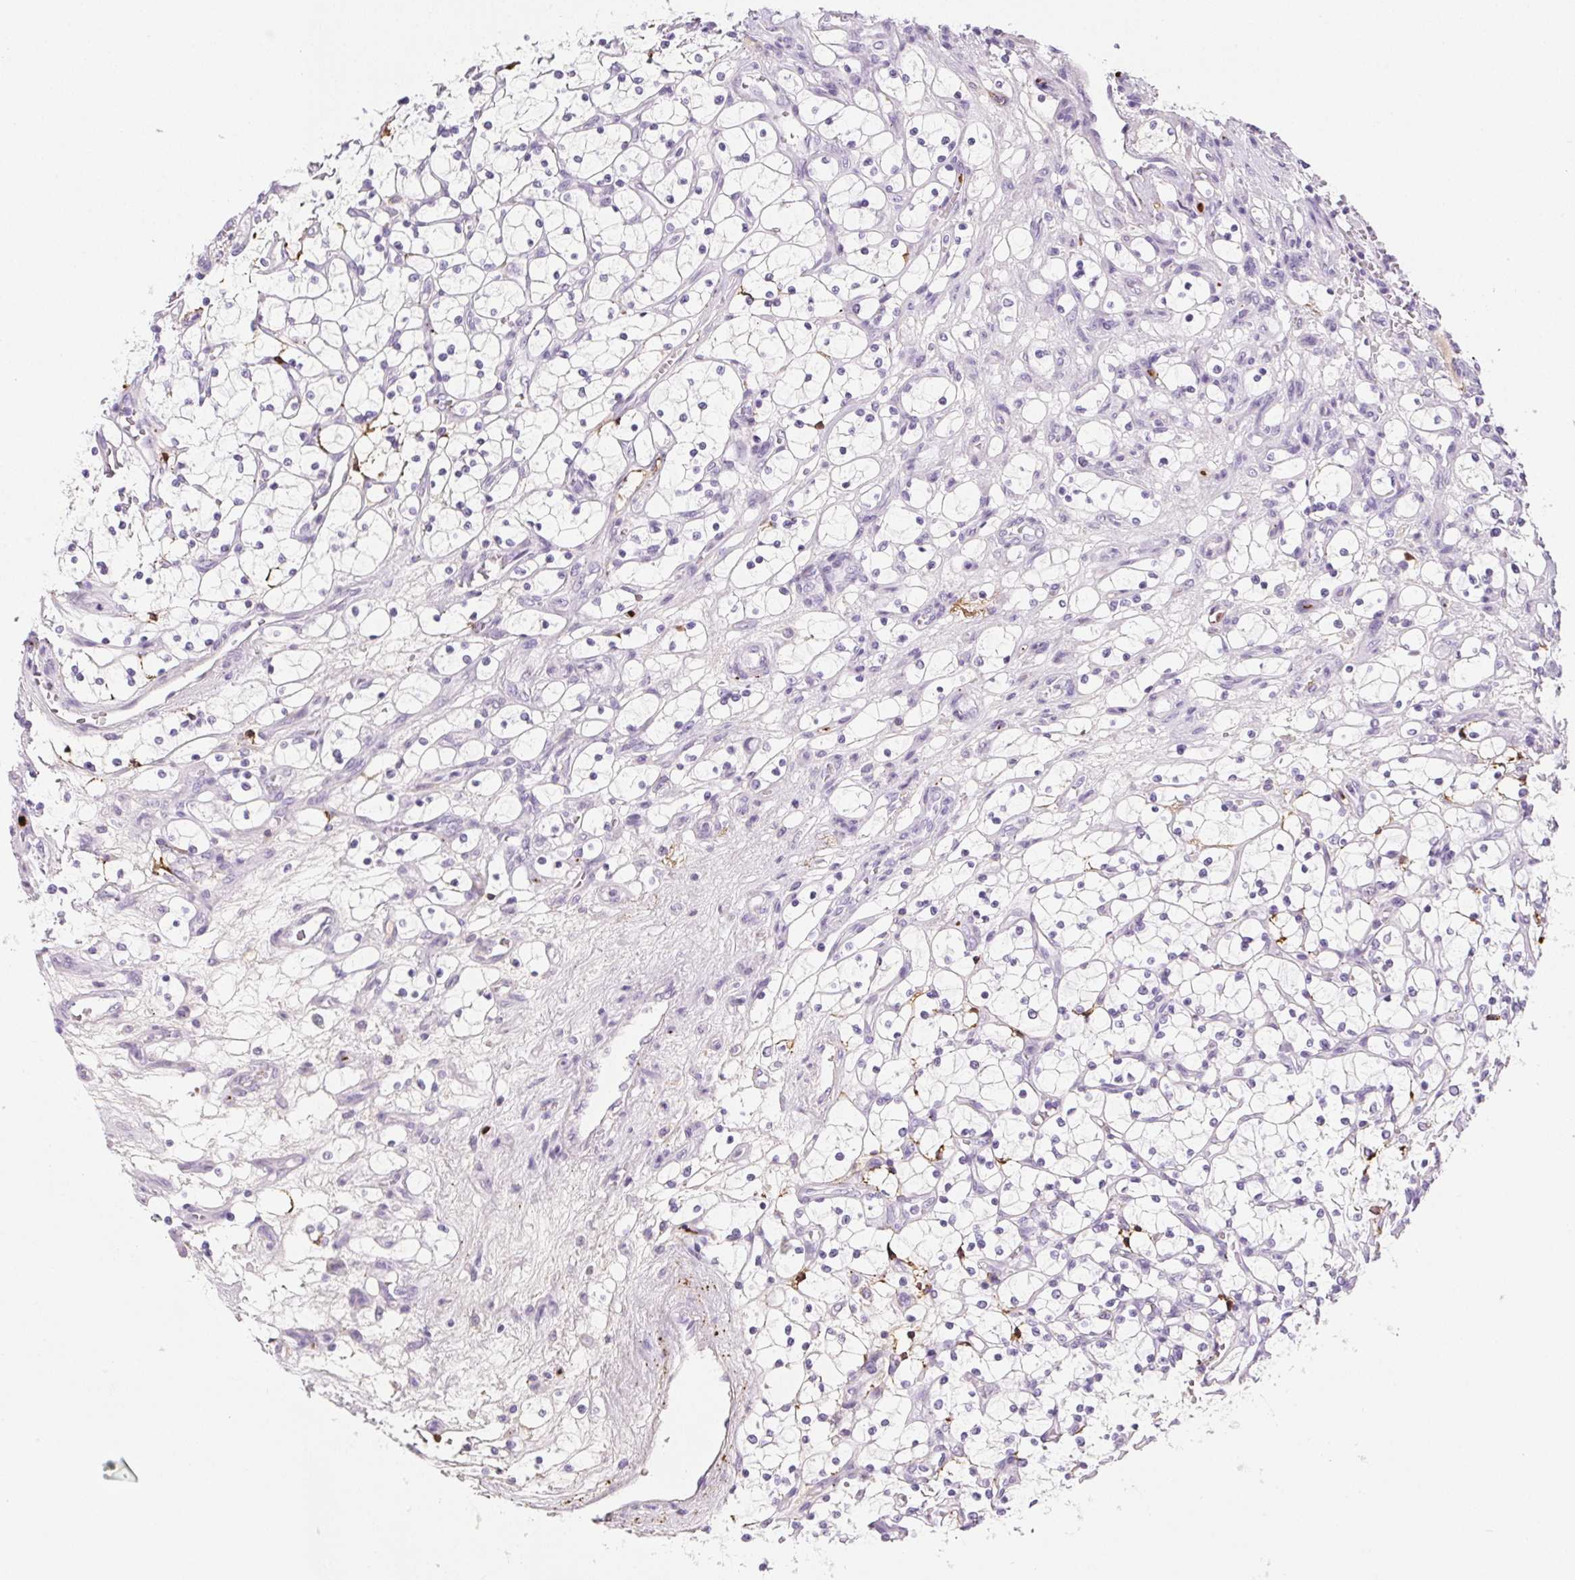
{"staining": {"intensity": "strong", "quantity": "<25%", "location": "cytoplasmic/membranous"}, "tissue": "renal cancer", "cell_type": "Tumor cells", "image_type": "cancer", "snomed": [{"axis": "morphology", "description": "Adenocarcinoma, NOS"}, {"axis": "topography", "description": "Kidney"}], "caption": "Renal adenocarcinoma stained with a brown dye demonstrates strong cytoplasmic/membranous positive staining in approximately <25% of tumor cells.", "gene": "VTN", "patient": {"sex": "female", "age": 69}}